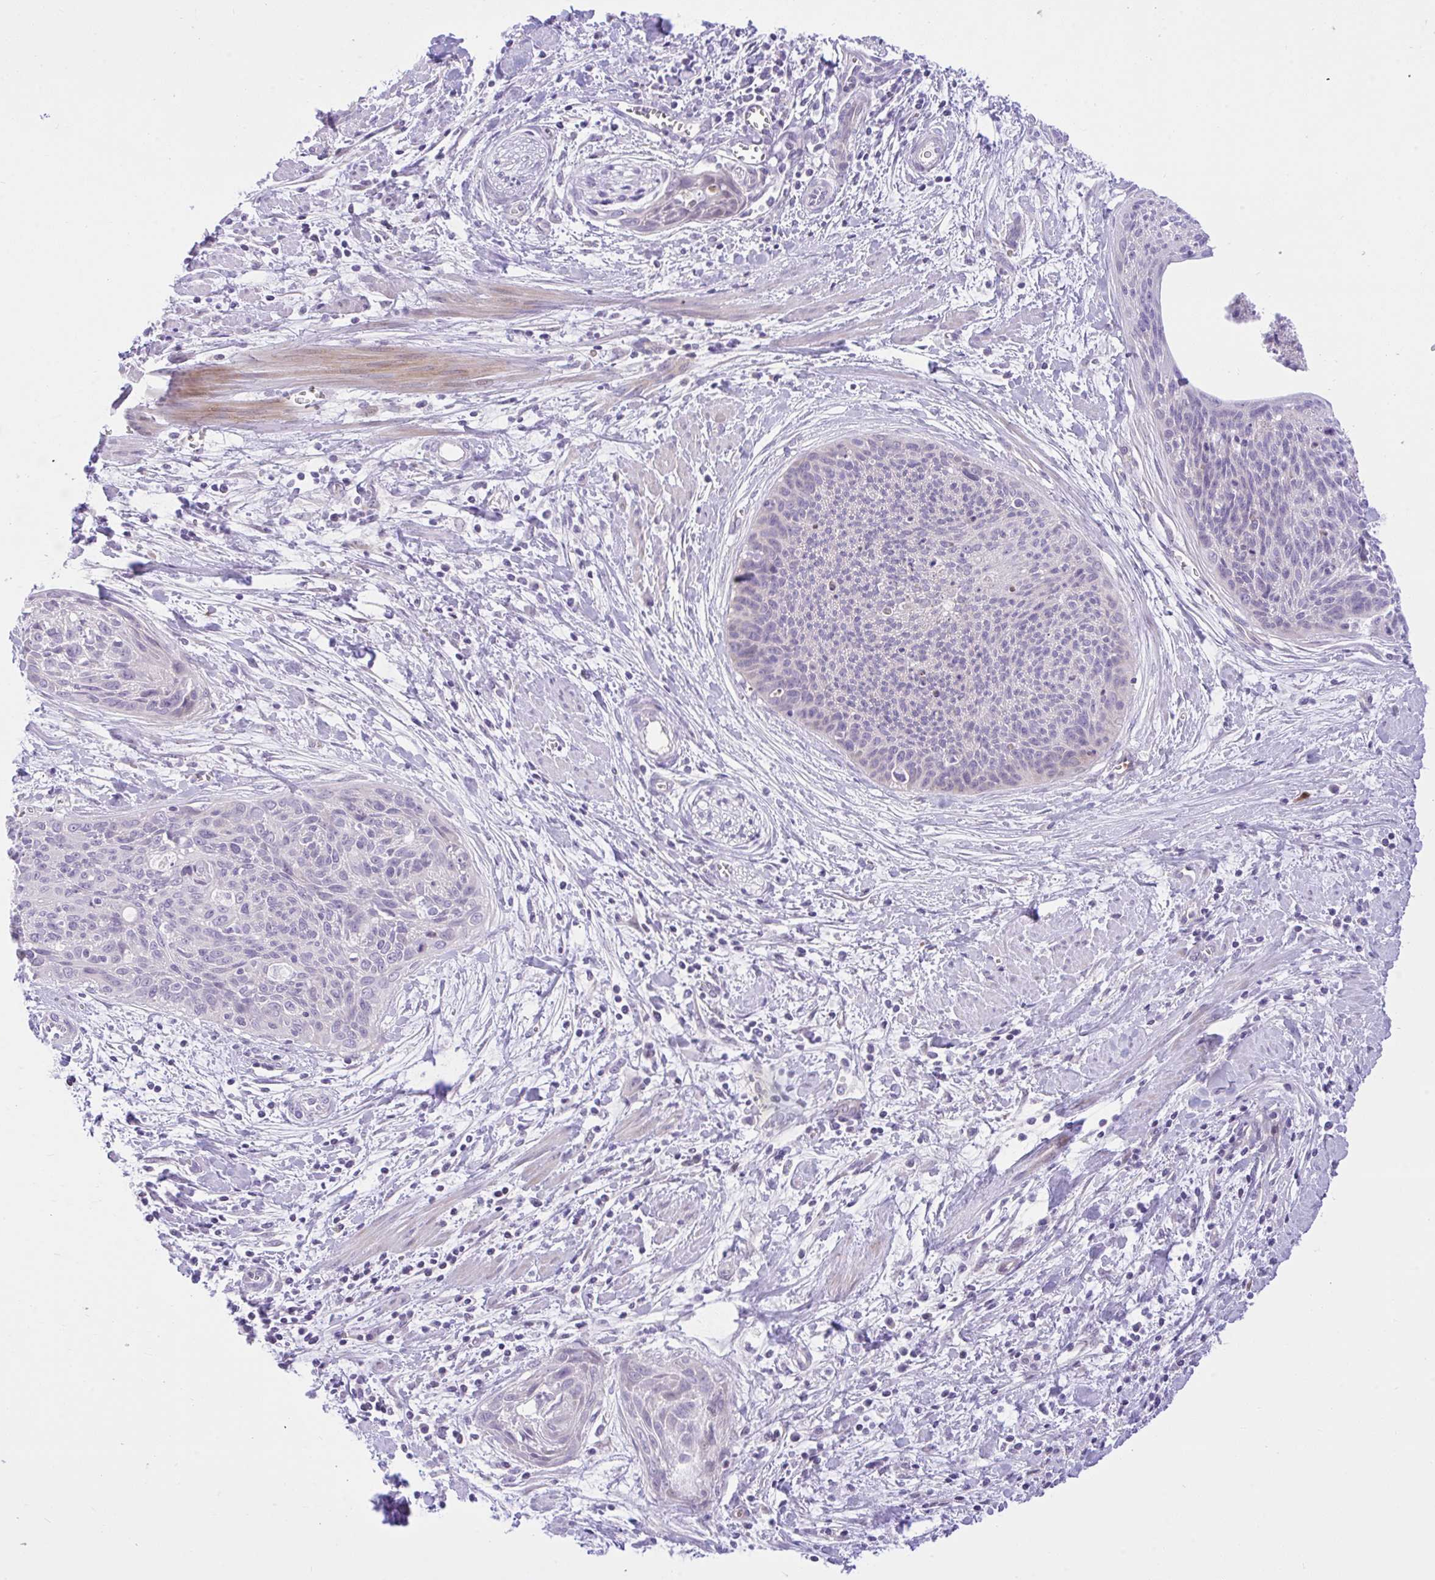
{"staining": {"intensity": "negative", "quantity": "none", "location": "none"}, "tissue": "cervical cancer", "cell_type": "Tumor cells", "image_type": "cancer", "snomed": [{"axis": "morphology", "description": "Squamous cell carcinoma, NOS"}, {"axis": "topography", "description": "Cervix"}], "caption": "Tumor cells are negative for protein expression in human cervical squamous cell carcinoma. (DAB immunohistochemistry with hematoxylin counter stain).", "gene": "ZNF101", "patient": {"sex": "female", "age": 55}}